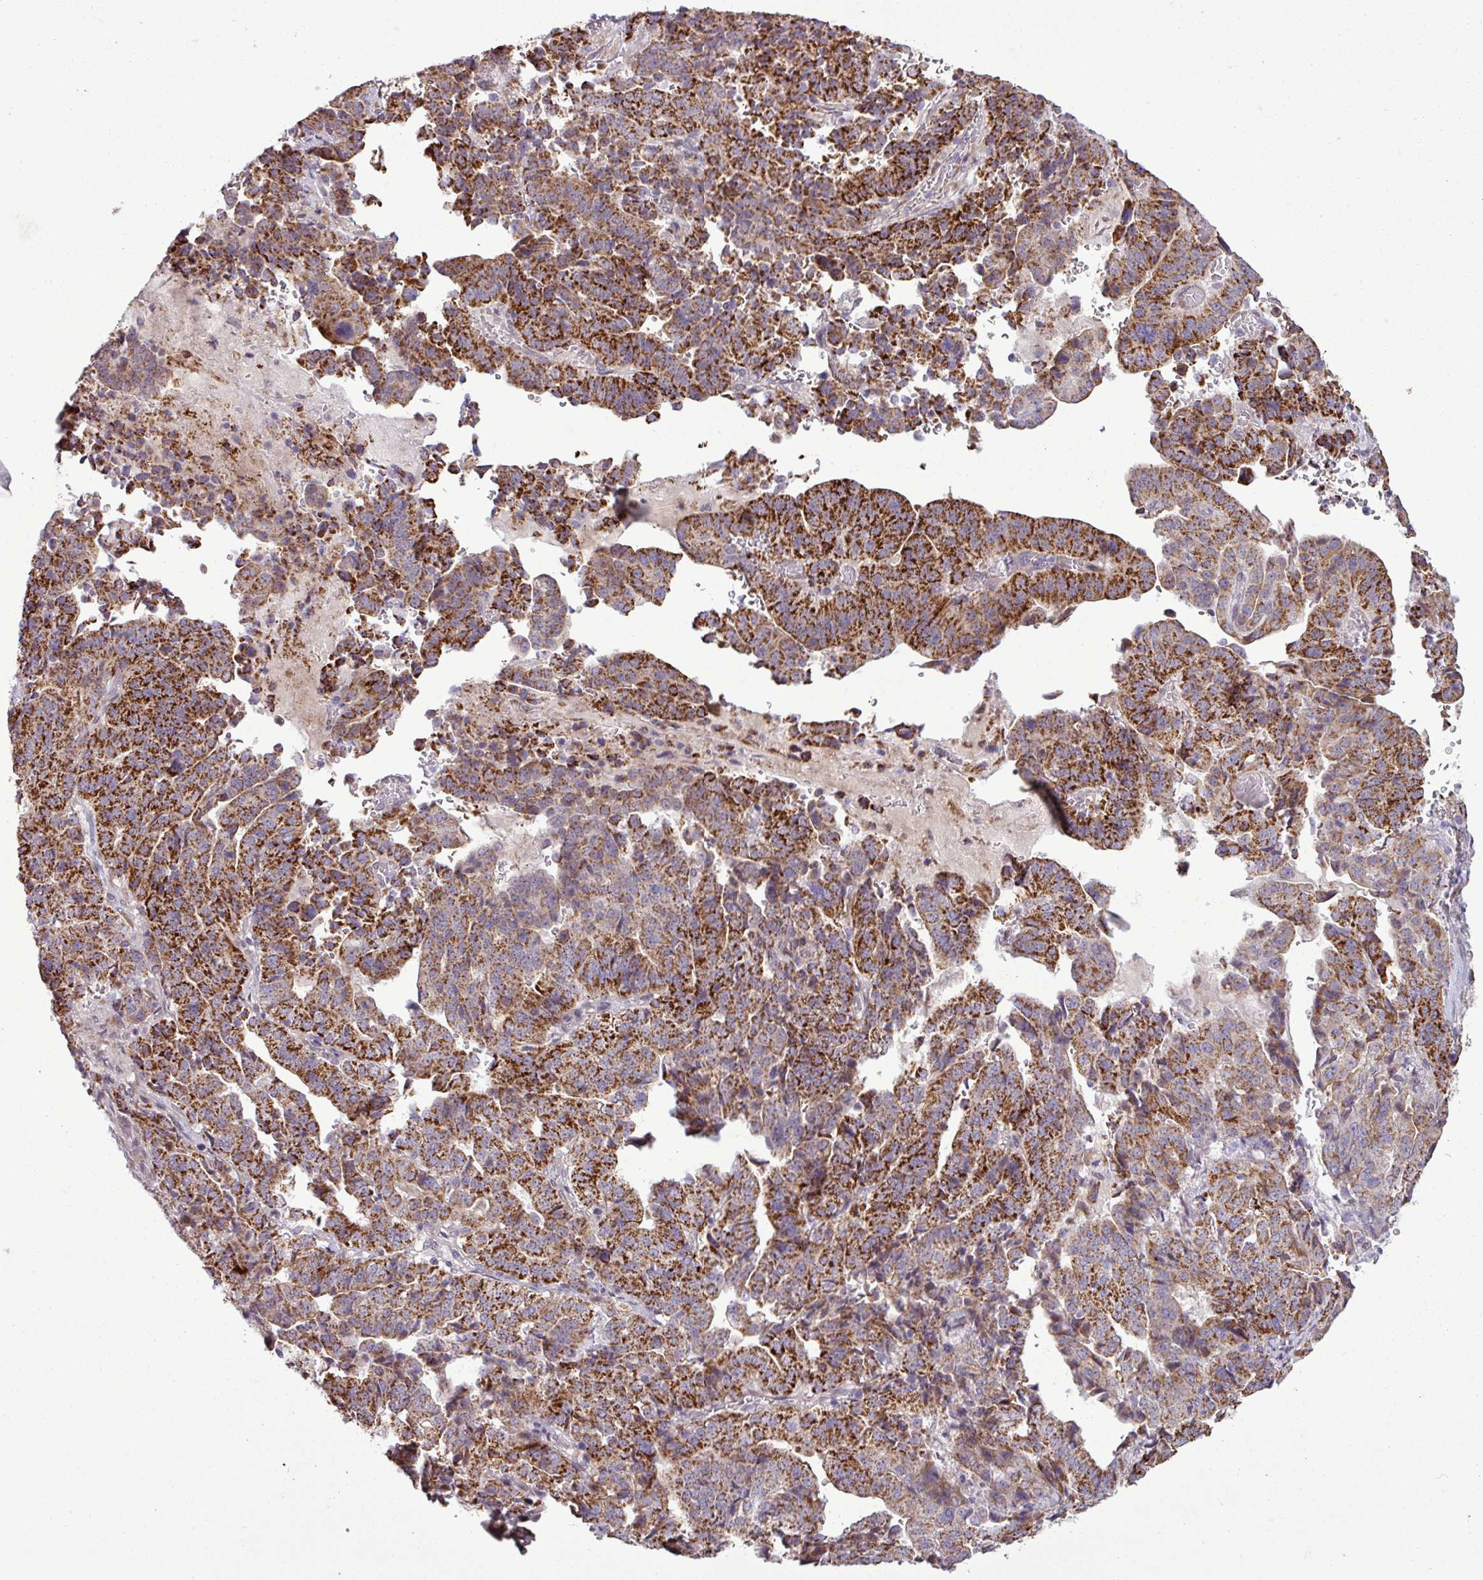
{"staining": {"intensity": "strong", "quantity": ">75%", "location": "cytoplasmic/membranous"}, "tissue": "stomach cancer", "cell_type": "Tumor cells", "image_type": "cancer", "snomed": [{"axis": "morphology", "description": "Adenocarcinoma, NOS"}, {"axis": "topography", "description": "Stomach"}], "caption": "Protein expression analysis of human stomach cancer (adenocarcinoma) reveals strong cytoplasmic/membranous expression in approximately >75% of tumor cells.", "gene": "GPT2", "patient": {"sex": "male", "age": 48}}